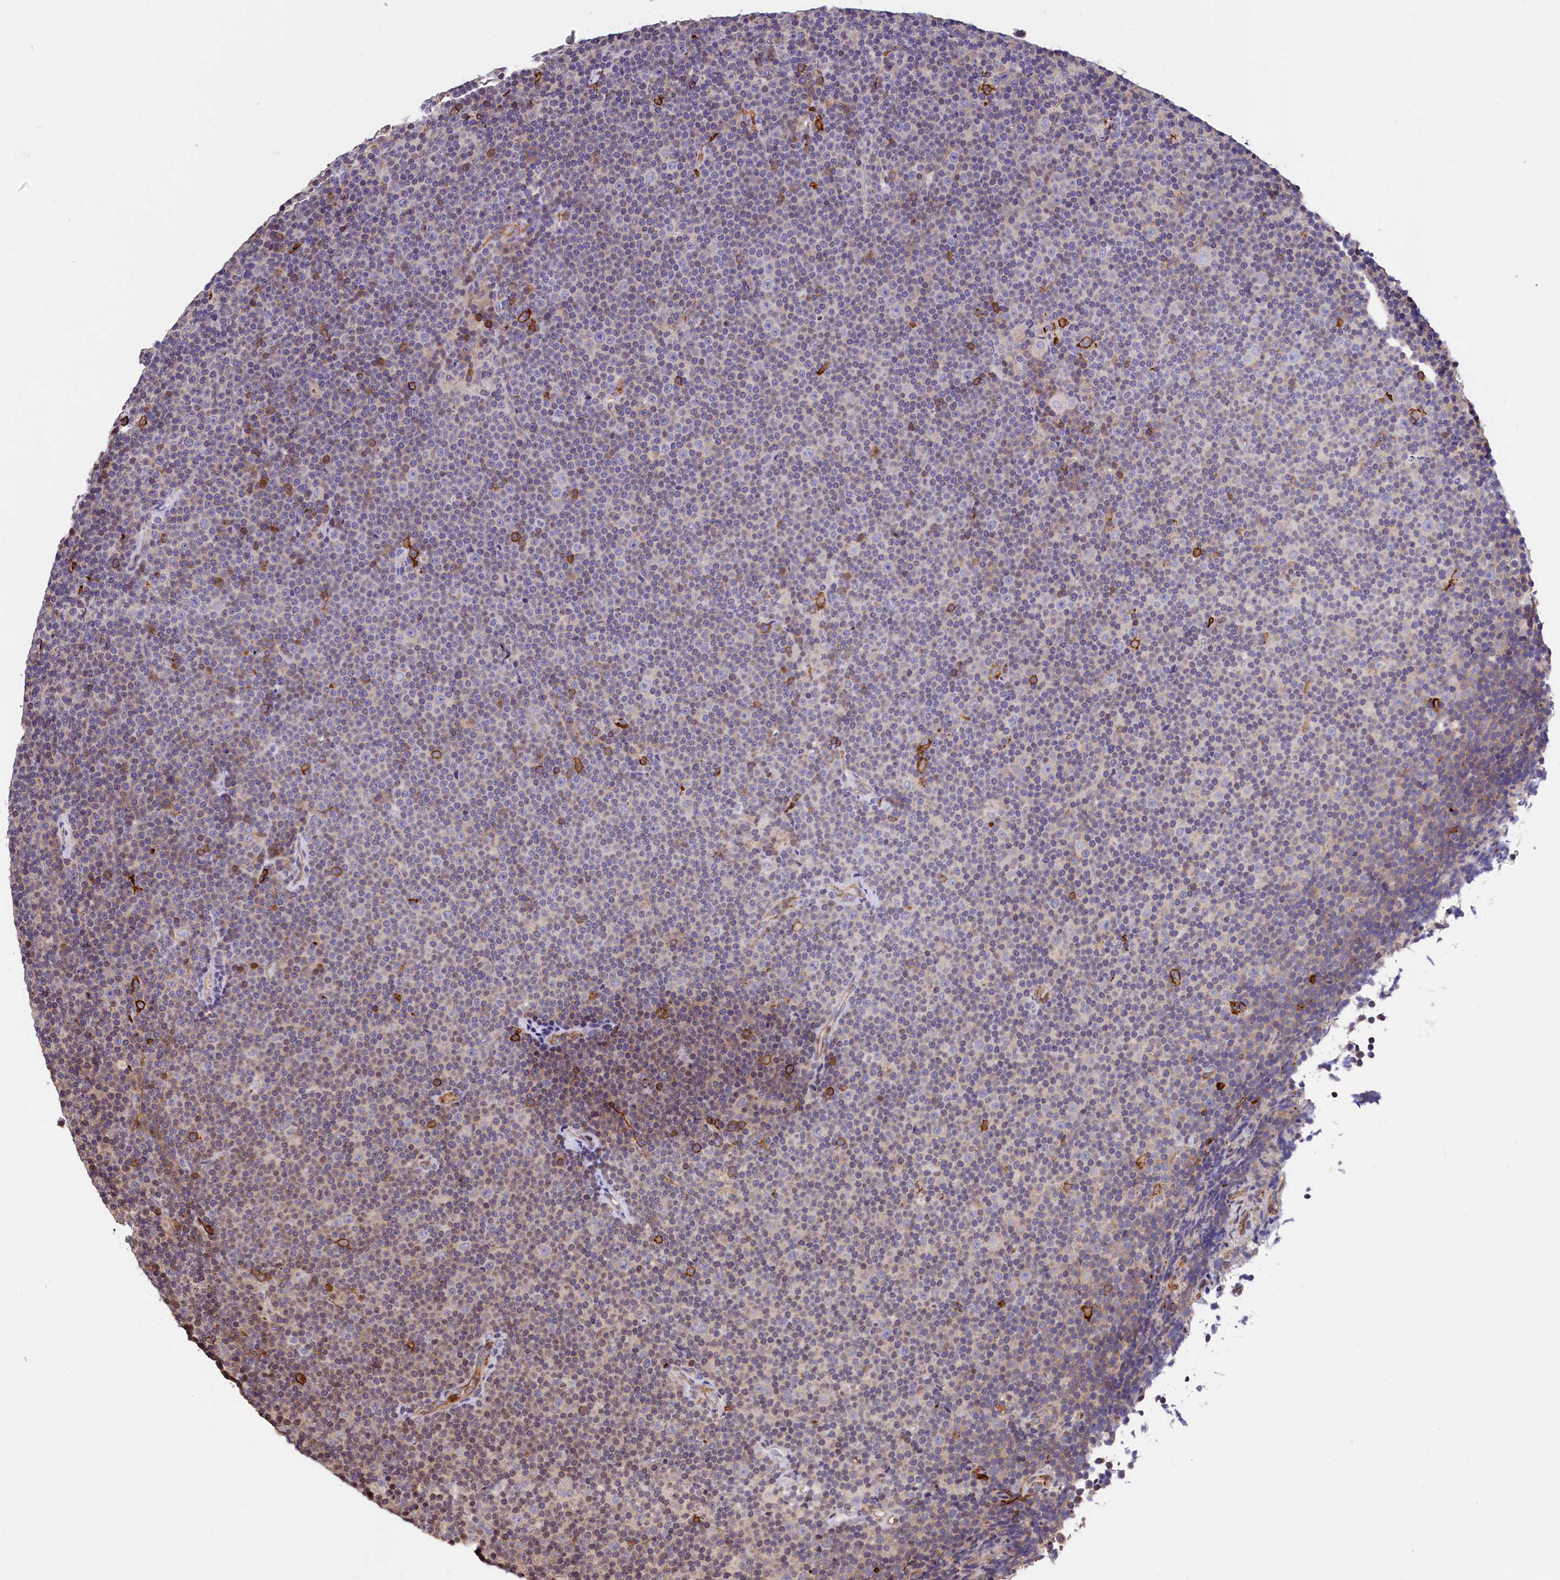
{"staining": {"intensity": "negative", "quantity": "none", "location": "none"}, "tissue": "lymphoma", "cell_type": "Tumor cells", "image_type": "cancer", "snomed": [{"axis": "morphology", "description": "Malignant lymphoma, non-Hodgkin's type, Low grade"}, {"axis": "topography", "description": "Lymph node"}], "caption": "Malignant lymphoma, non-Hodgkin's type (low-grade) was stained to show a protein in brown. There is no significant expression in tumor cells. (DAB immunohistochemistry visualized using brightfield microscopy, high magnification).", "gene": "ZNF2", "patient": {"sex": "female", "age": 67}}